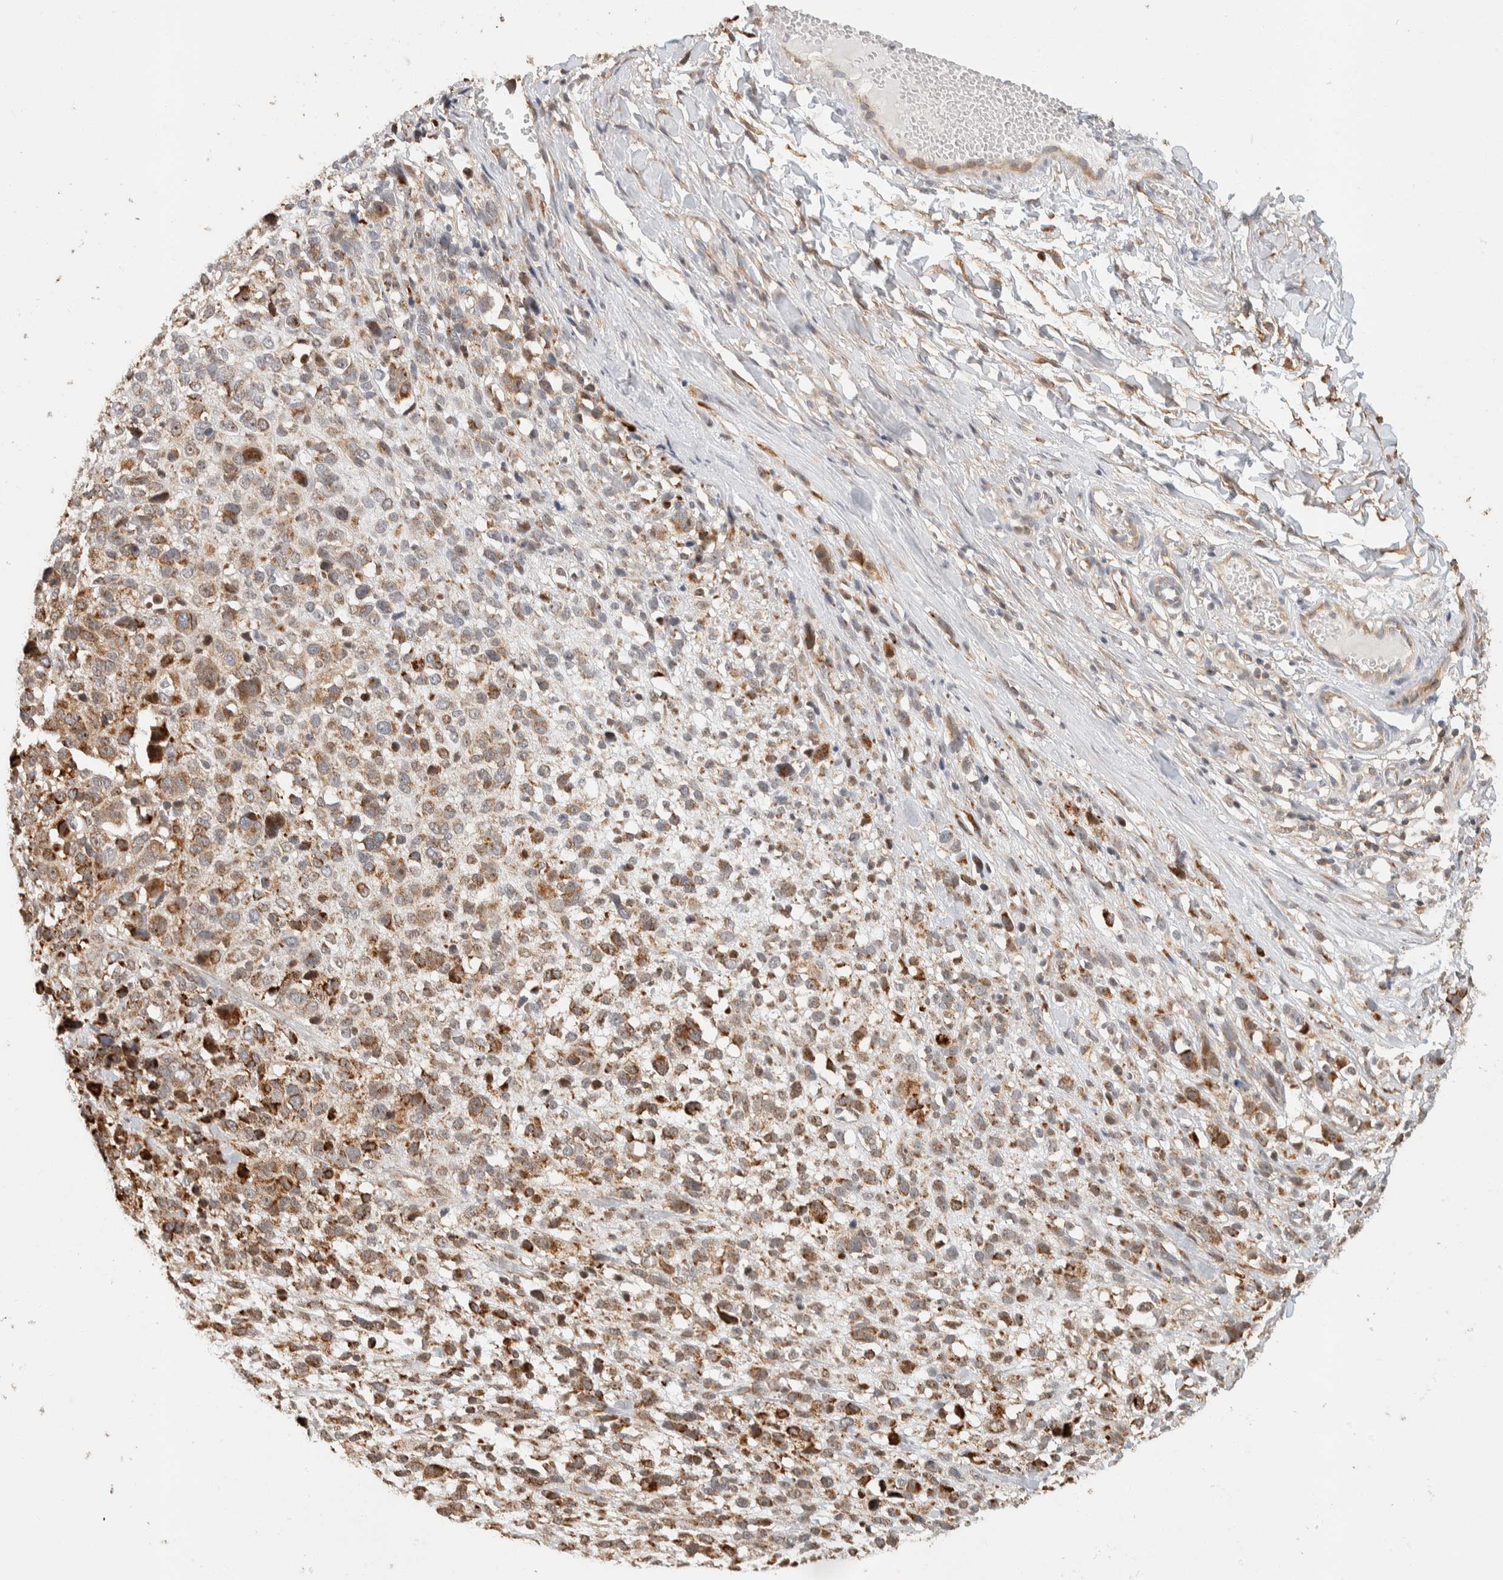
{"staining": {"intensity": "moderate", "quantity": "25%-75%", "location": "cytoplasmic/membranous"}, "tissue": "melanoma", "cell_type": "Tumor cells", "image_type": "cancer", "snomed": [{"axis": "morphology", "description": "Malignant melanoma, NOS"}, {"axis": "topography", "description": "Skin"}], "caption": "This histopathology image shows malignant melanoma stained with immunohistochemistry (IHC) to label a protein in brown. The cytoplasmic/membranous of tumor cells show moderate positivity for the protein. Nuclei are counter-stained blue.", "gene": "KIF9", "patient": {"sex": "female", "age": 55}}